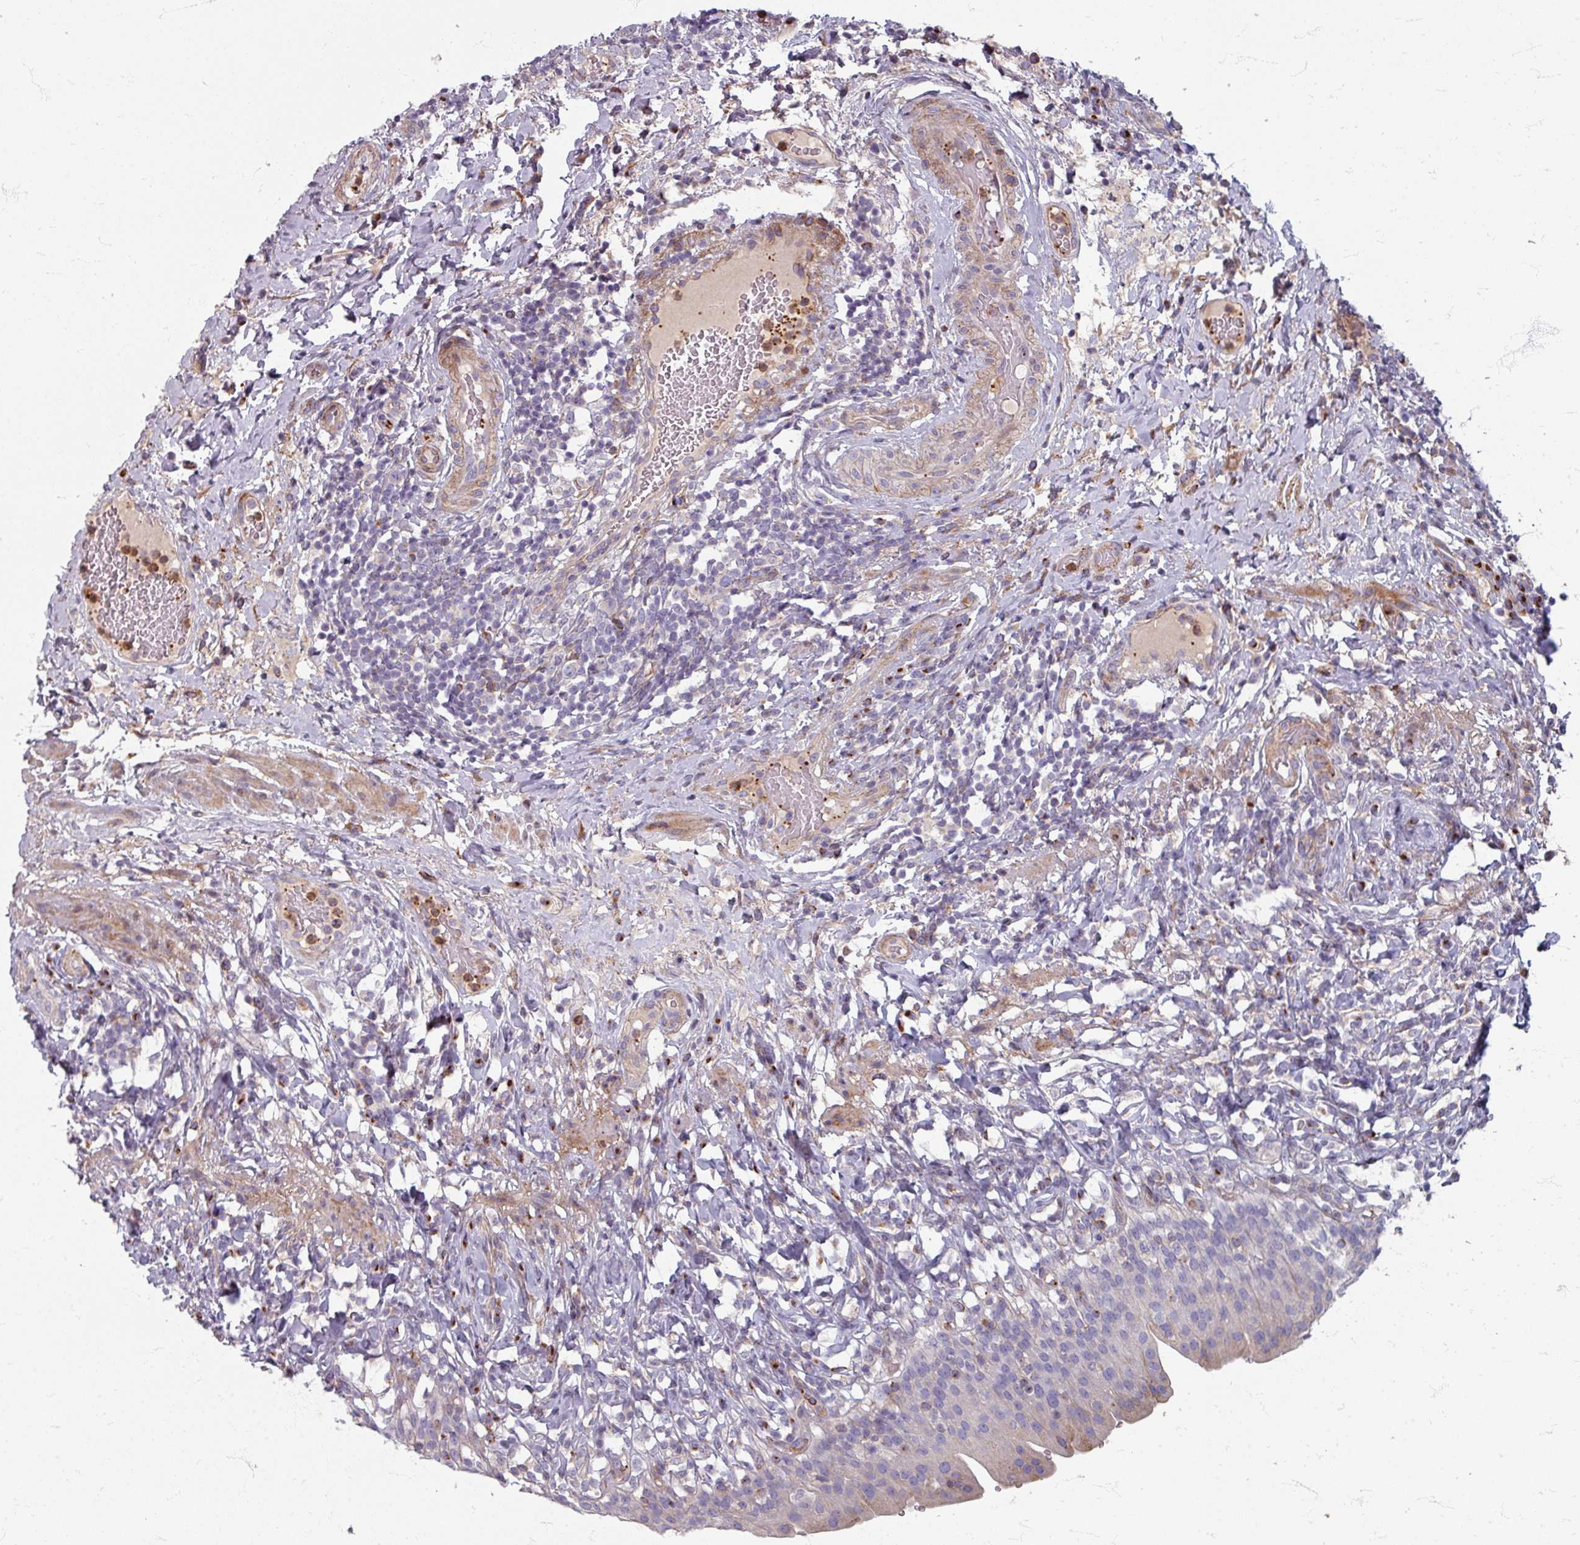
{"staining": {"intensity": "weak", "quantity": "<25%", "location": "cytoplasmic/membranous"}, "tissue": "urinary bladder", "cell_type": "Urothelial cells", "image_type": "normal", "snomed": [{"axis": "morphology", "description": "Normal tissue, NOS"}, {"axis": "morphology", "description": "Inflammation, NOS"}, {"axis": "topography", "description": "Urinary bladder"}], "caption": "Human urinary bladder stained for a protein using immunohistochemistry (IHC) demonstrates no expression in urothelial cells.", "gene": "GABARAPL1", "patient": {"sex": "male", "age": 64}}